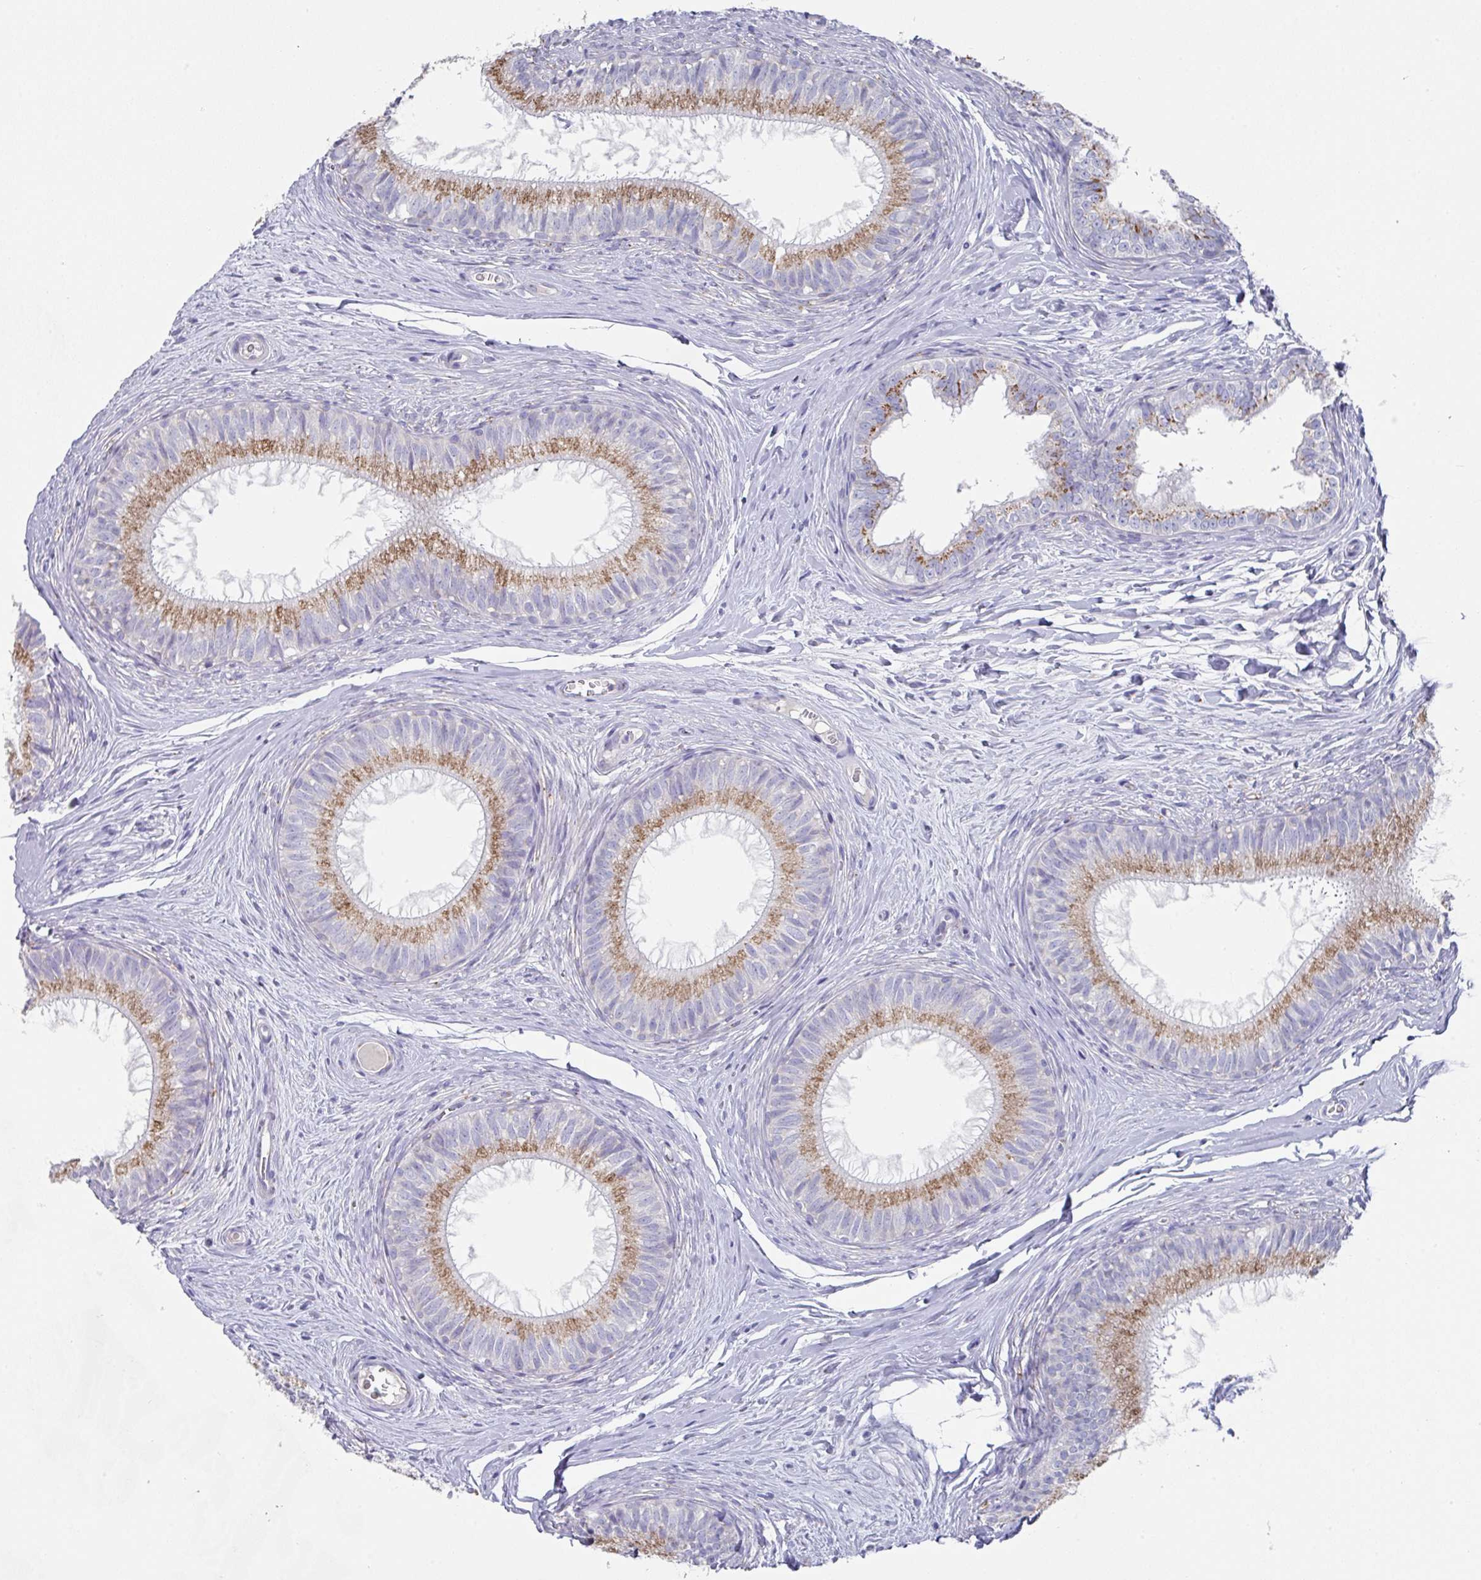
{"staining": {"intensity": "moderate", "quantity": ">75%", "location": "cytoplasmic/membranous"}, "tissue": "epididymis", "cell_type": "Glandular cells", "image_type": "normal", "snomed": [{"axis": "morphology", "description": "Normal tissue, NOS"}, {"axis": "topography", "description": "Epididymis"}], "caption": "Protein staining of unremarkable epididymis shows moderate cytoplasmic/membranous expression in approximately >75% of glandular cells.", "gene": "VKORC1L1", "patient": {"sex": "male", "age": 25}}